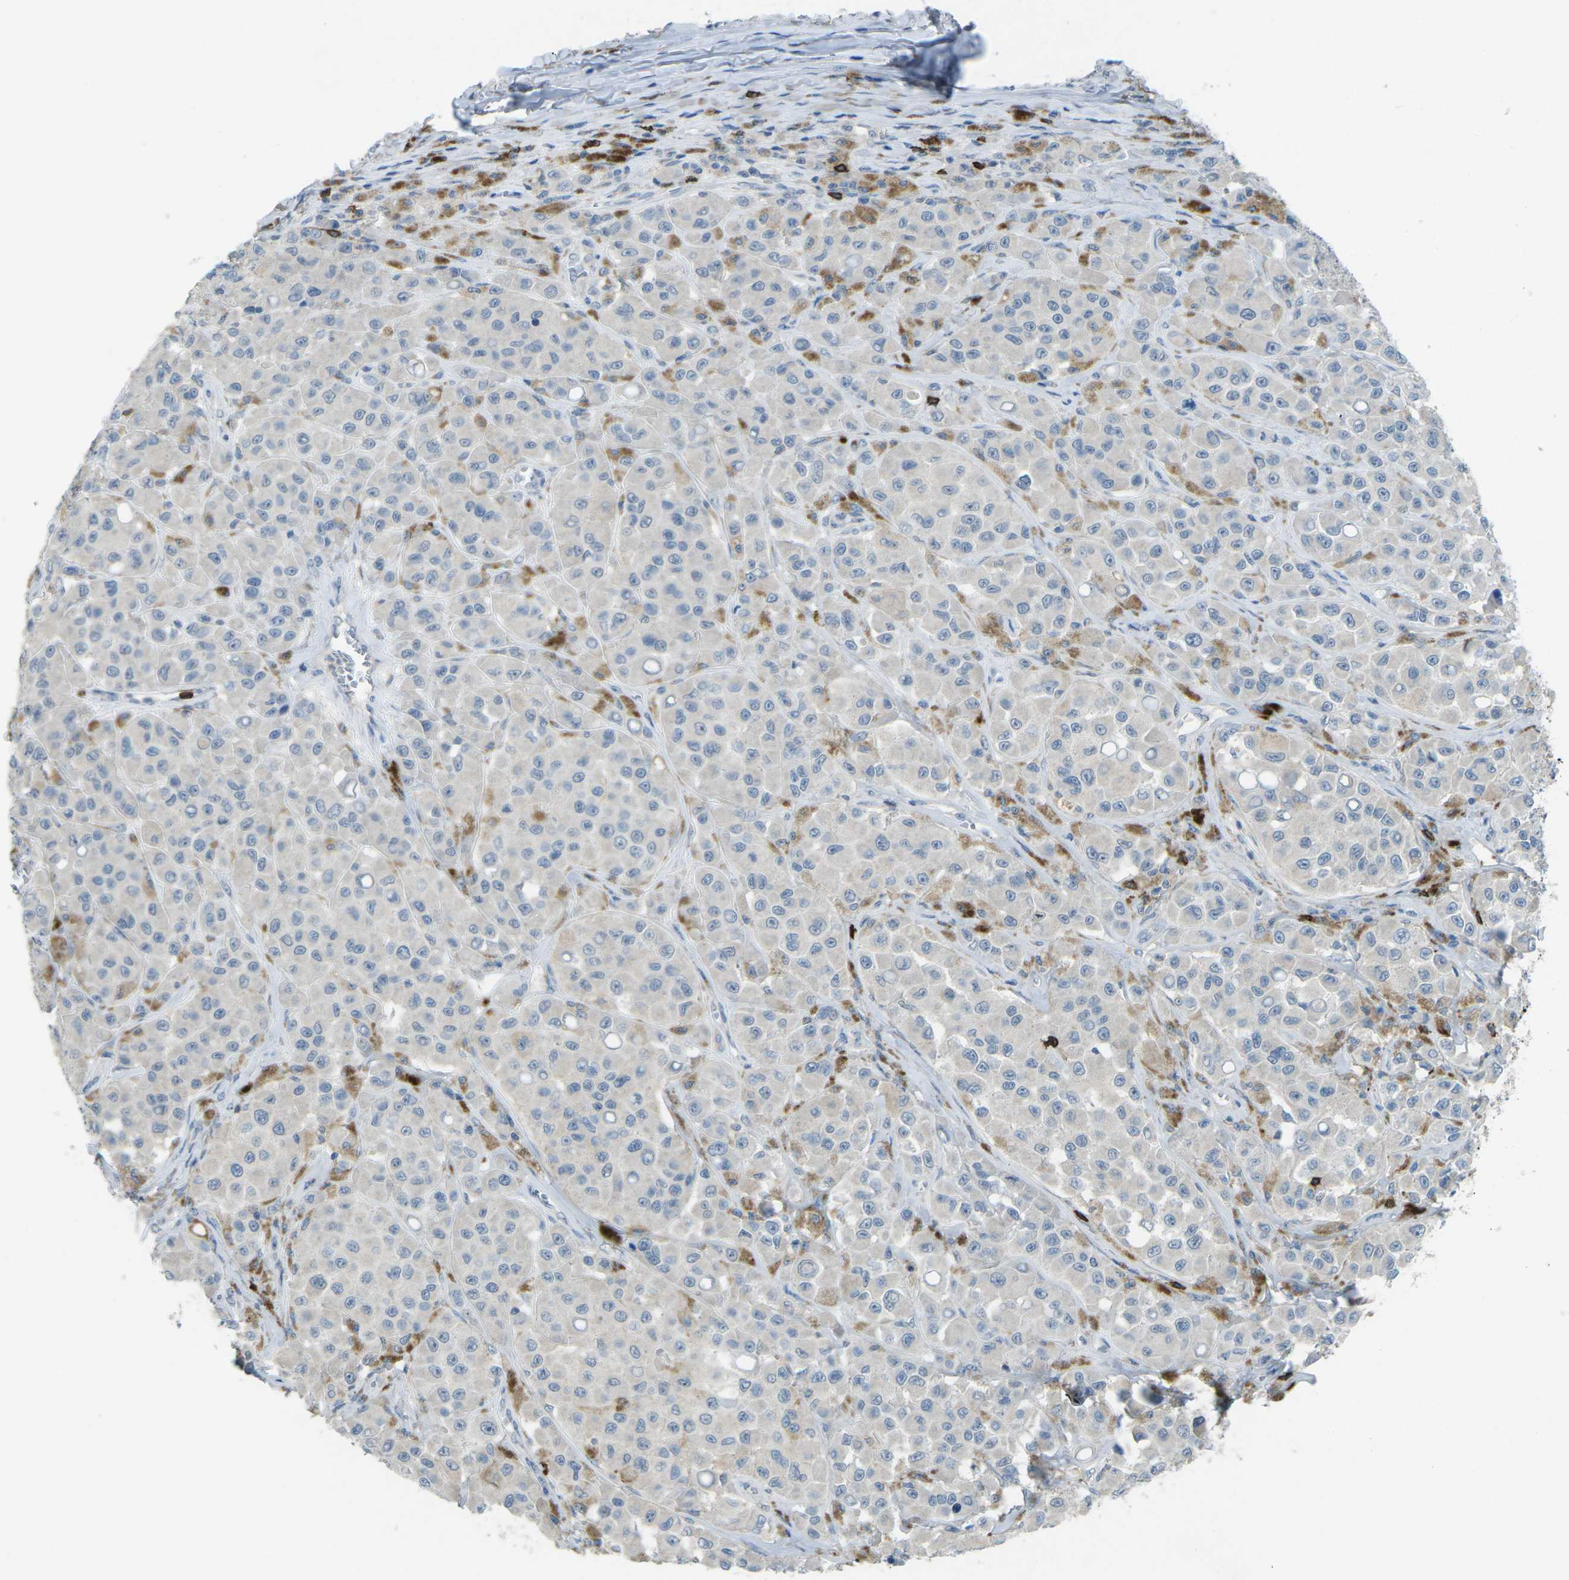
{"staining": {"intensity": "negative", "quantity": "none", "location": "none"}, "tissue": "melanoma", "cell_type": "Tumor cells", "image_type": "cancer", "snomed": [{"axis": "morphology", "description": "Malignant melanoma, NOS"}, {"axis": "topography", "description": "Skin"}], "caption": "Tumor cells are negative for brown protein staining in malignant melanoma.", "gene": "CD19", "patient": {"sex": "male", "age": 84}}